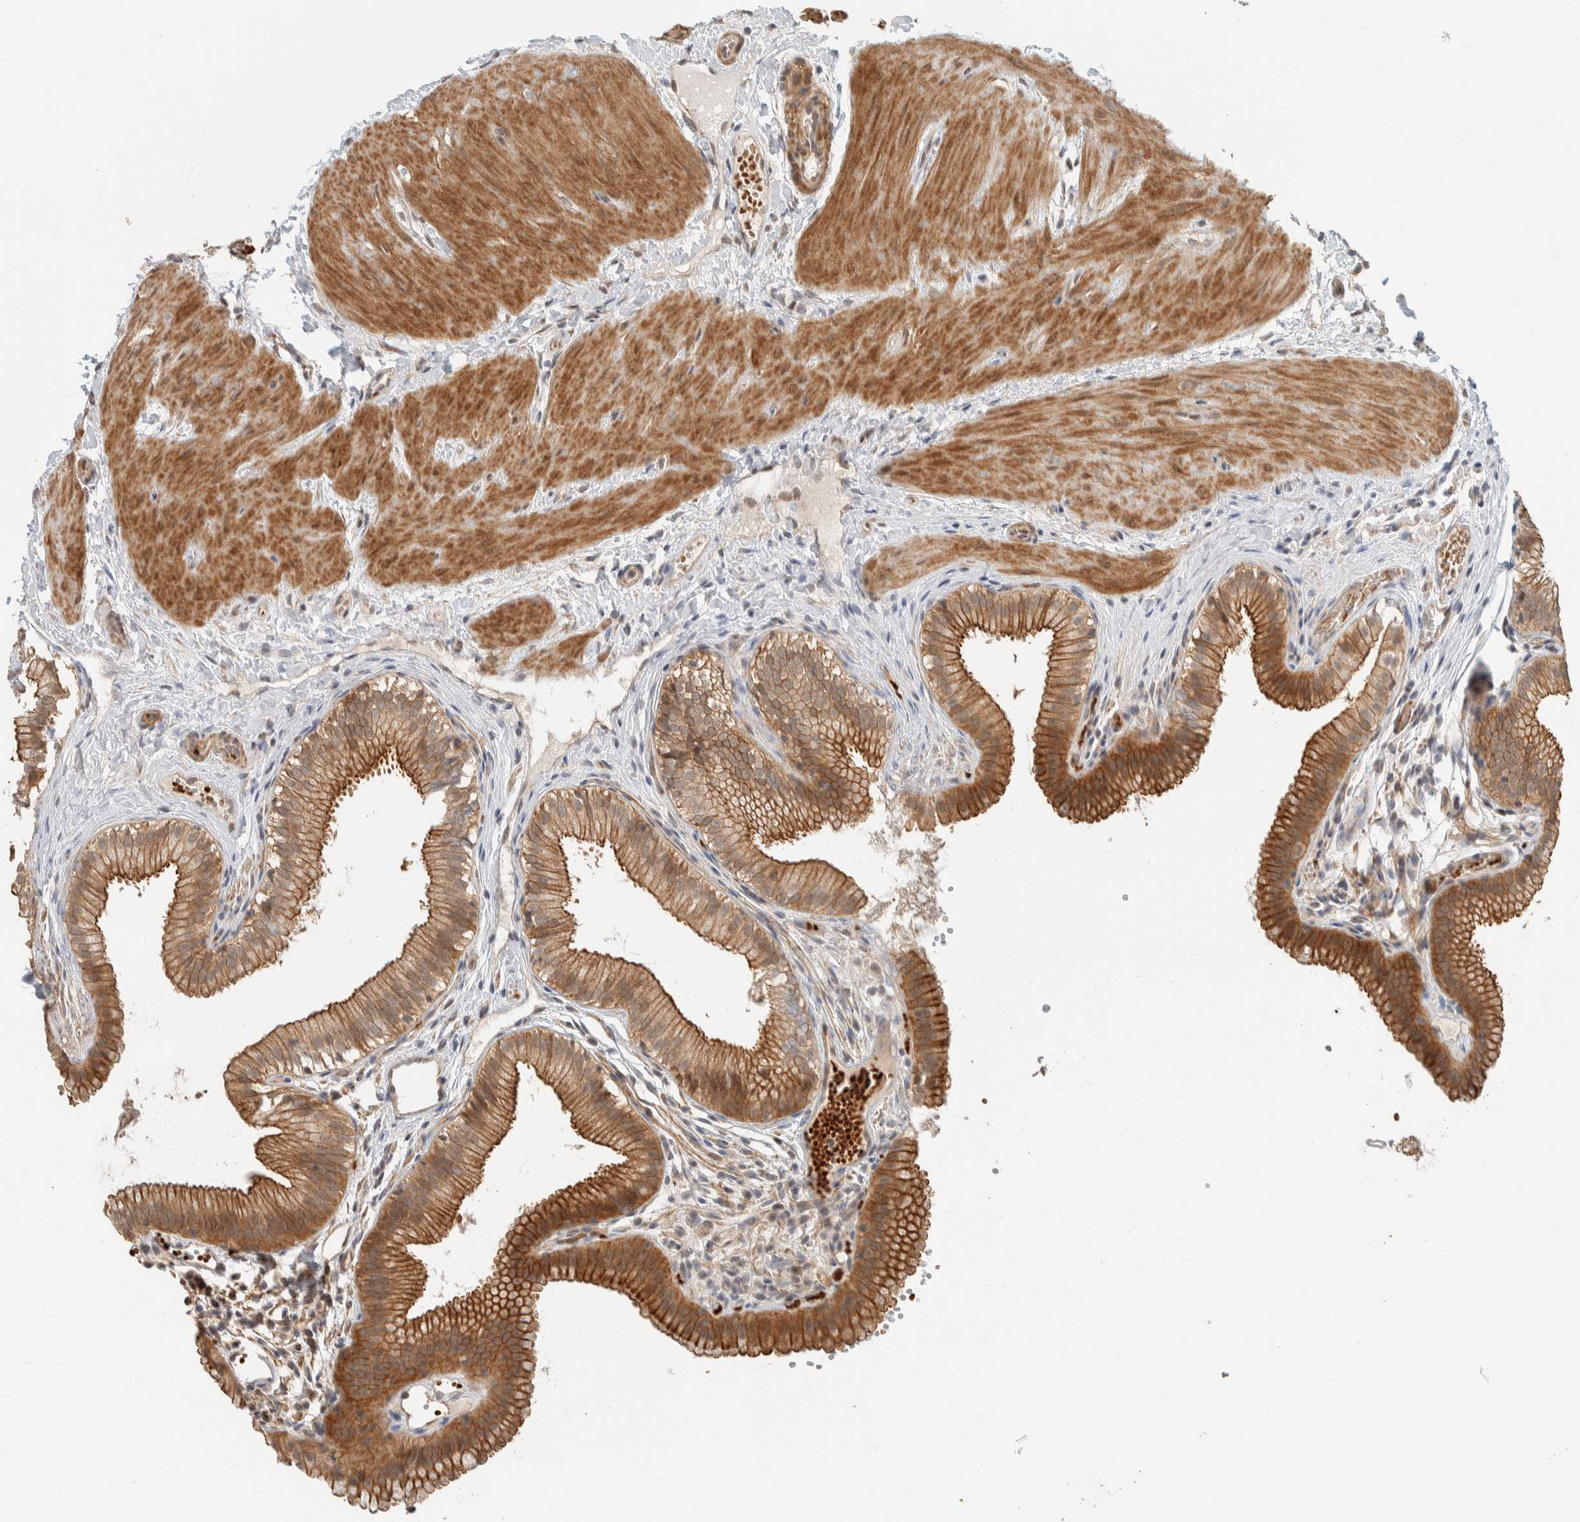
{"staining": {"intensity": "moderate", "quantity": ">75%", "location": "cytoplasmic/membranous"}, "tissue": "gallbladder", "cell_type": "Glandular cells", "image_type": "normal", "snomed": [{"axis": "morphology", "description": "Normal tissue, NOS"}, {"axis": "topography", "description": "Gallbladder"}], "caption": "Glandular cells exhibit medium levels of moderate cytoplasmic/membranous positivity in about >75% of cells in unremarkable gallbladder.", "gene": "ZBTB2", "patient": {"sex": "female", "age": 26}}